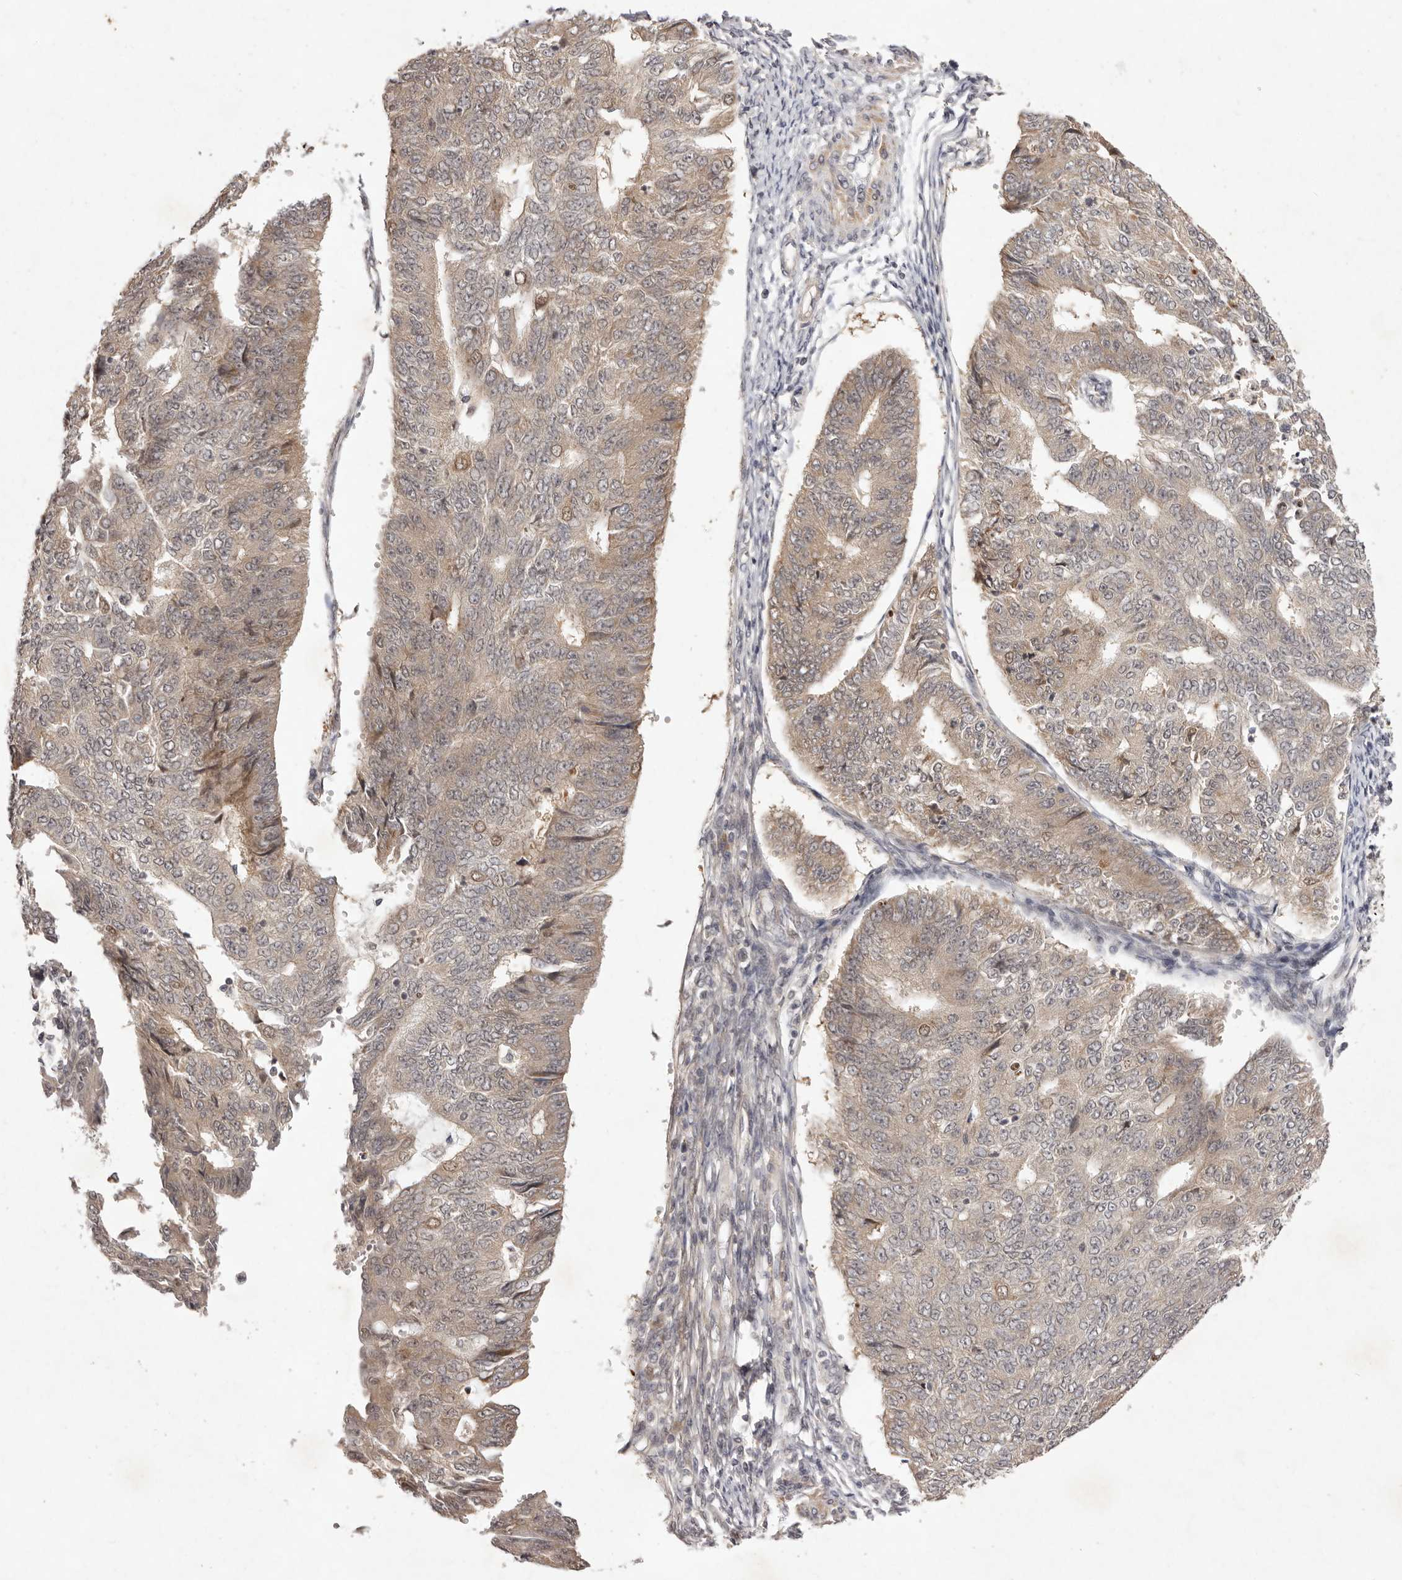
{"staining": {"intensity": "weak", "quantity": ">75%", "location": "cytoplasmic/membranous"}, "tissue": "endometrial cancer", "cell_type": "Tumor cells", "image_type": "cancer", "snomed": [{"axis": "morphology", "description": "Adenocarcinoma, NOS"}, {"axis": "topography", "description": "Endometrium"}], "caption": "An immunohistochemistry image of neoplastic tissue is shown. Protein staining in brown shows weak cytoplasmic/membranous positivity in adenocarcinoma (endometrial) within tumor cells.", "gene": "BUD31", "patient": {"sex": "female", "age": 32}}